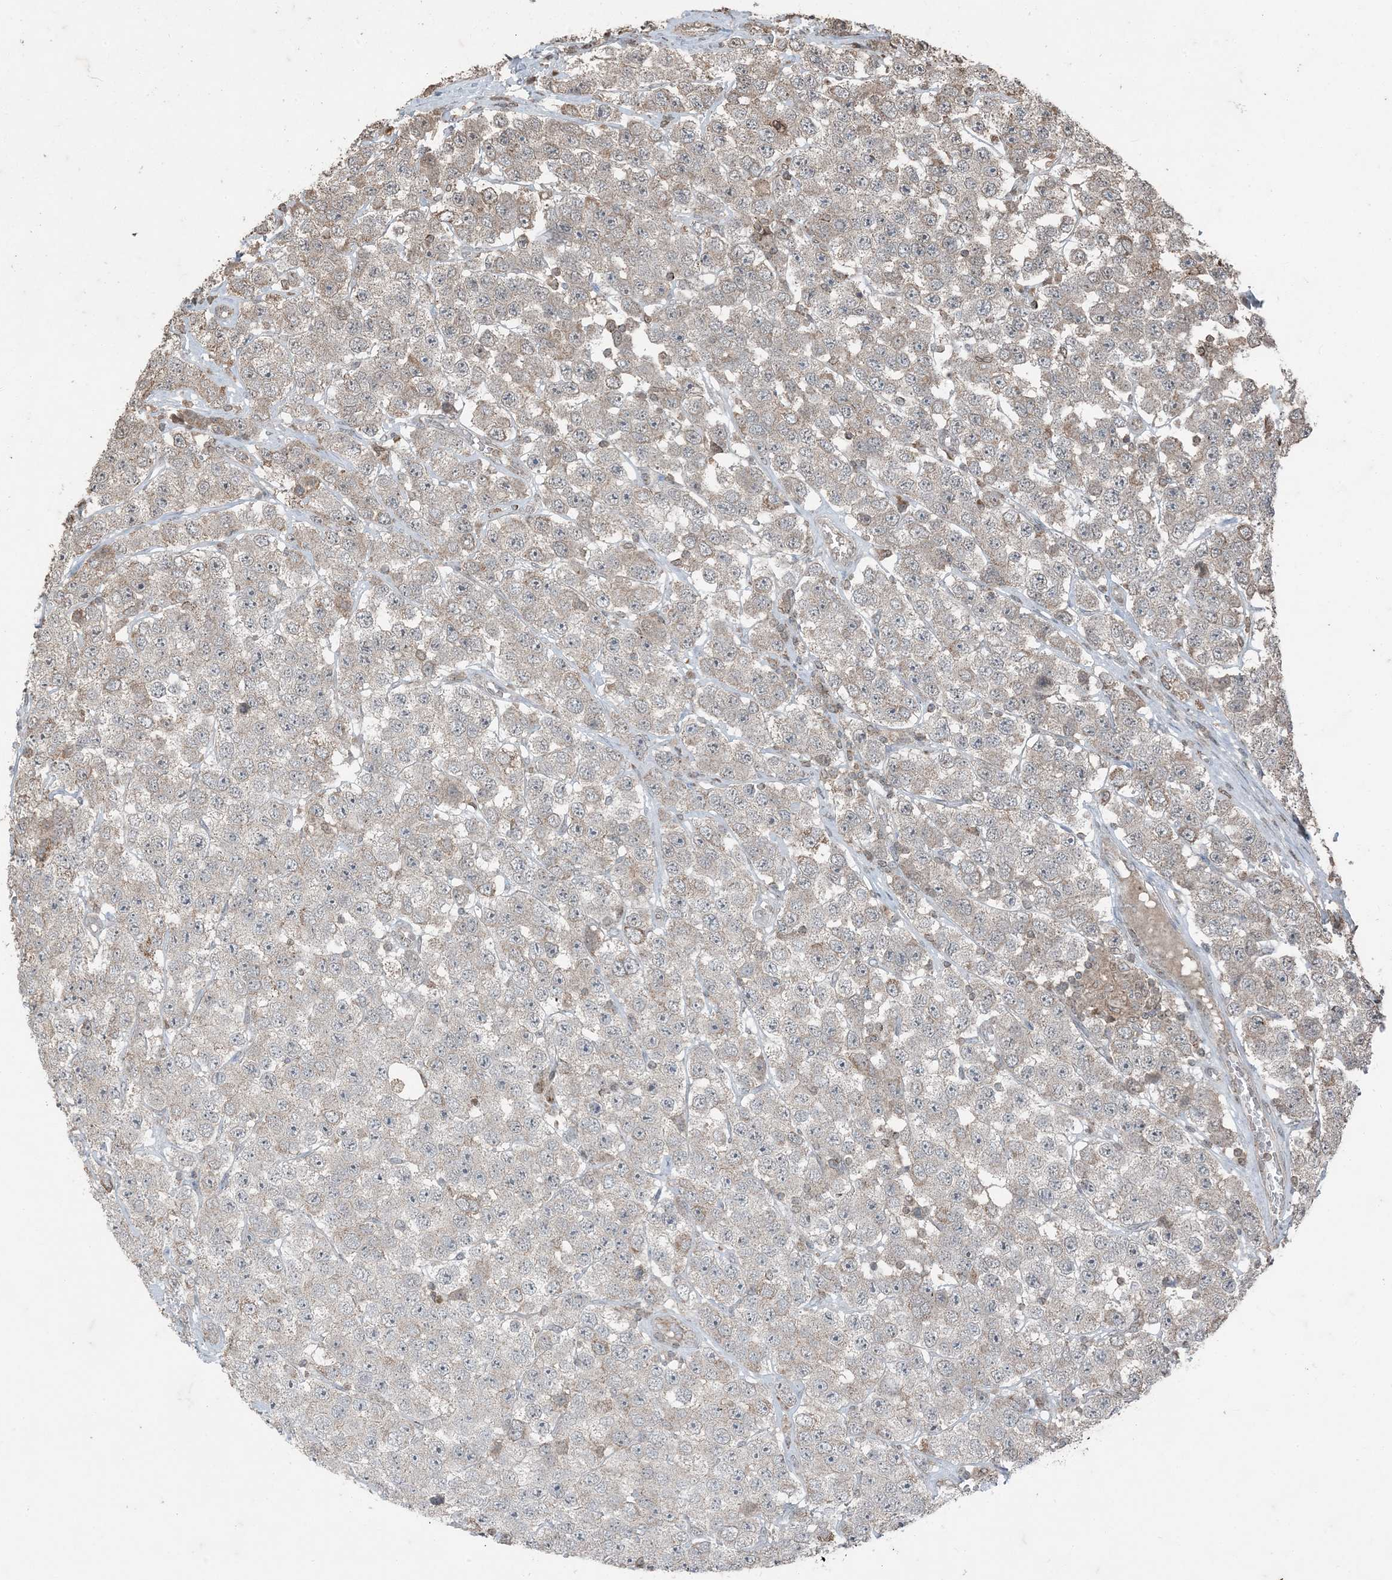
{"staining": {"intensity": "moderate", "quantity": "<25%", "location": "cytoplasmic/membranous"}, "tissue": "testis cancer", "cell_type": "Tumor cells", "image_type": "cancer", "snomed": [{"axis": "morphology", "description": "Seminoma, NOS"}, {"axis": "topography", "description": "Testis"}], "caption": "IHC histopathology image of seminoma (testis) stained for a protein (brown), which exhibits low levels of moderate cytoplasmic/membranous positivity in about <25% of tumor cells.", "gene": "GNL1", "patient": {"sex": "male", "age": 28}}